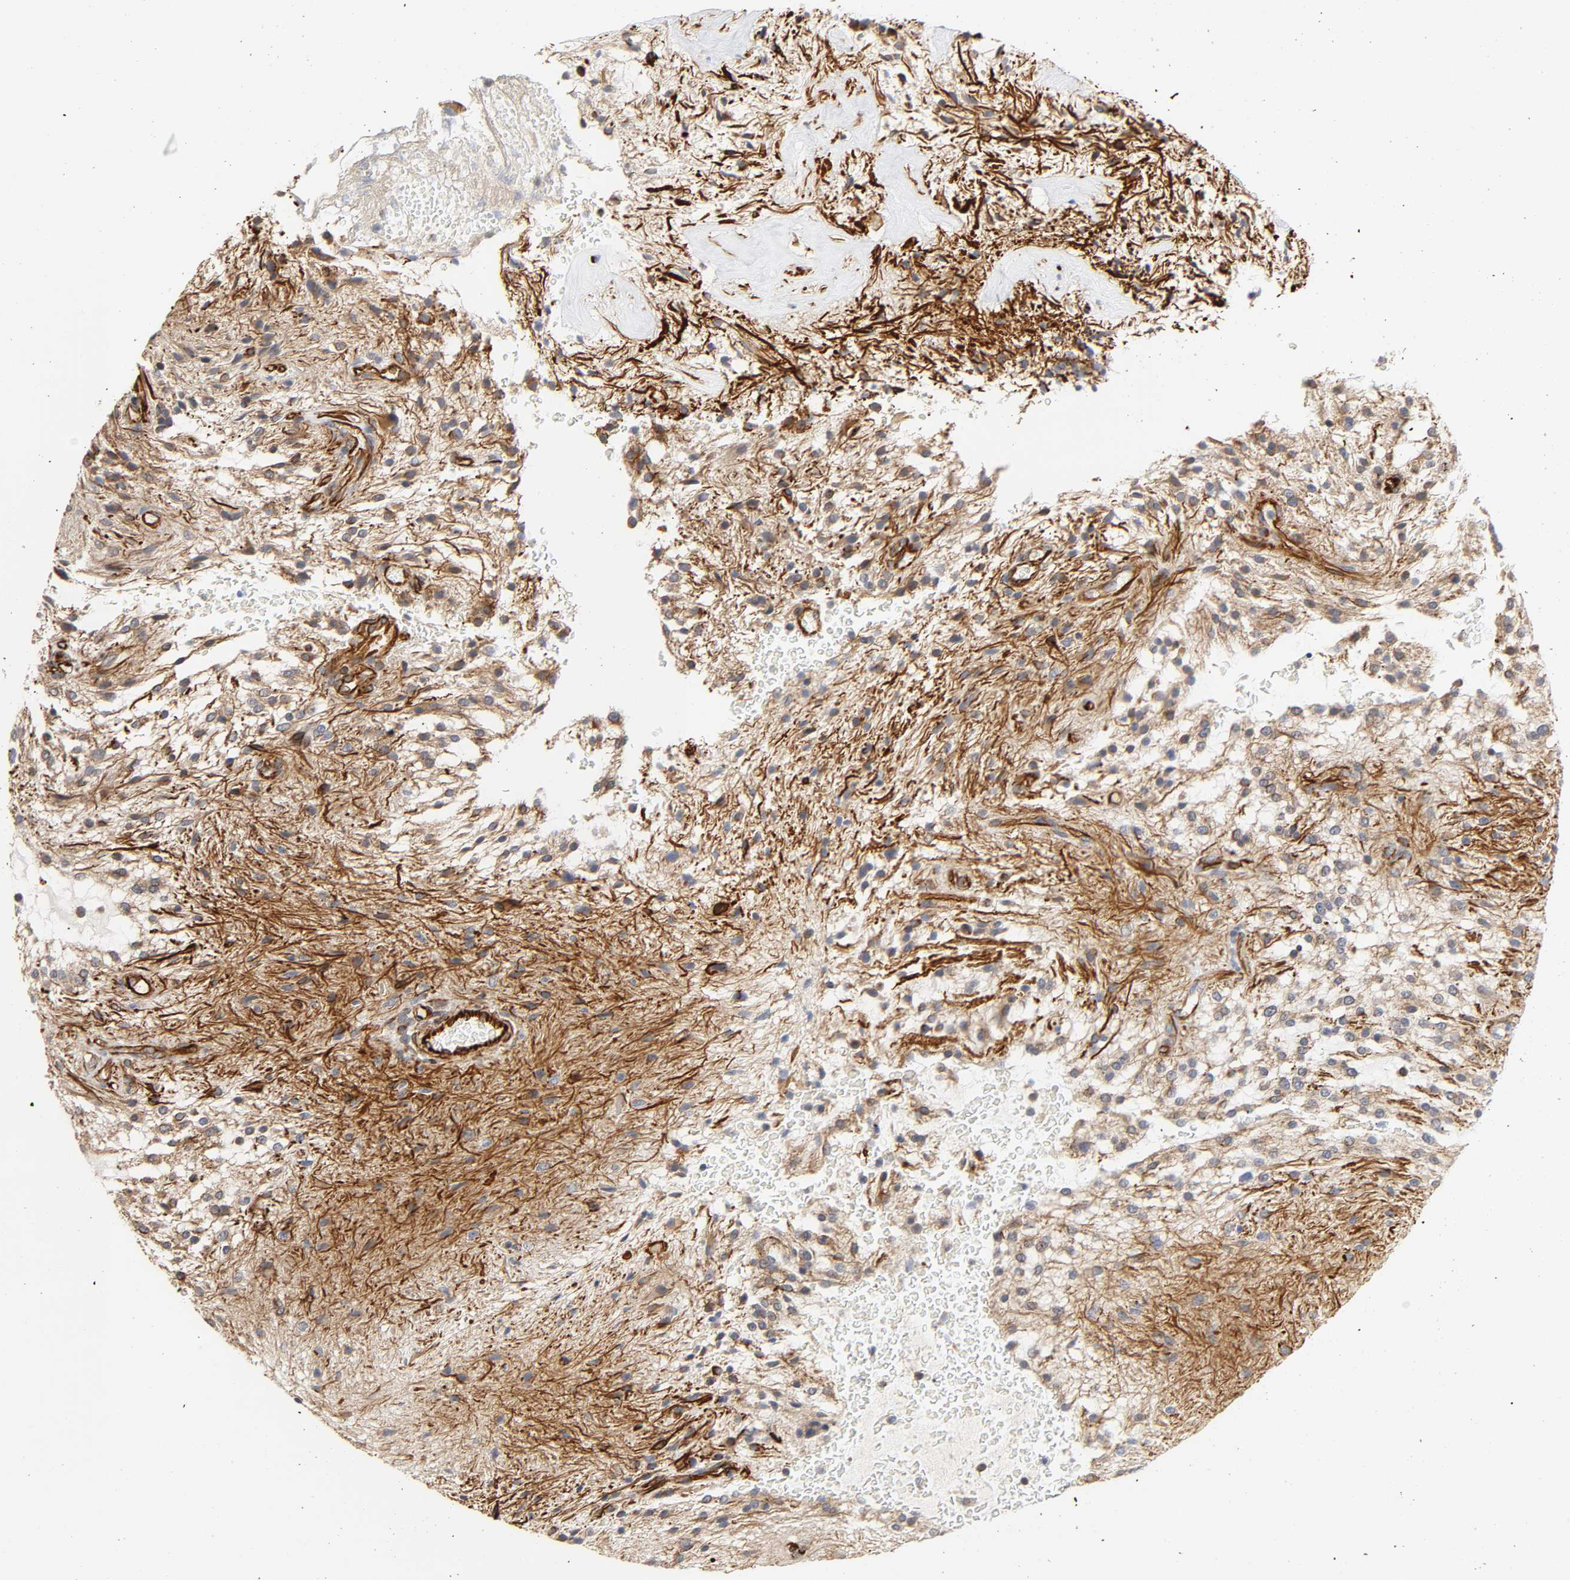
{"staining": {"intensity": "moderate", "quantity": "25%-75%", "location": "cytoplasmic/membranous"}, "tissue": "glioma", "cell_type": "Tumor cells", "image_type": "cancer", "snomed": [{"axis": "morphology", "description": "Glioma, malignant, NOS"}, {"axis": "topography", "description": "Cerebellum"}], "caption": "DAB (3,3'-diaminobenzidine) immunohistochemical staining of human malignant glioma shows moderate cytoplasmic/membranous protein positivity in about 25%-75% of tumor cells.", "gene": "FAM118A", "patient": {"sex": "female", "age": 10}}